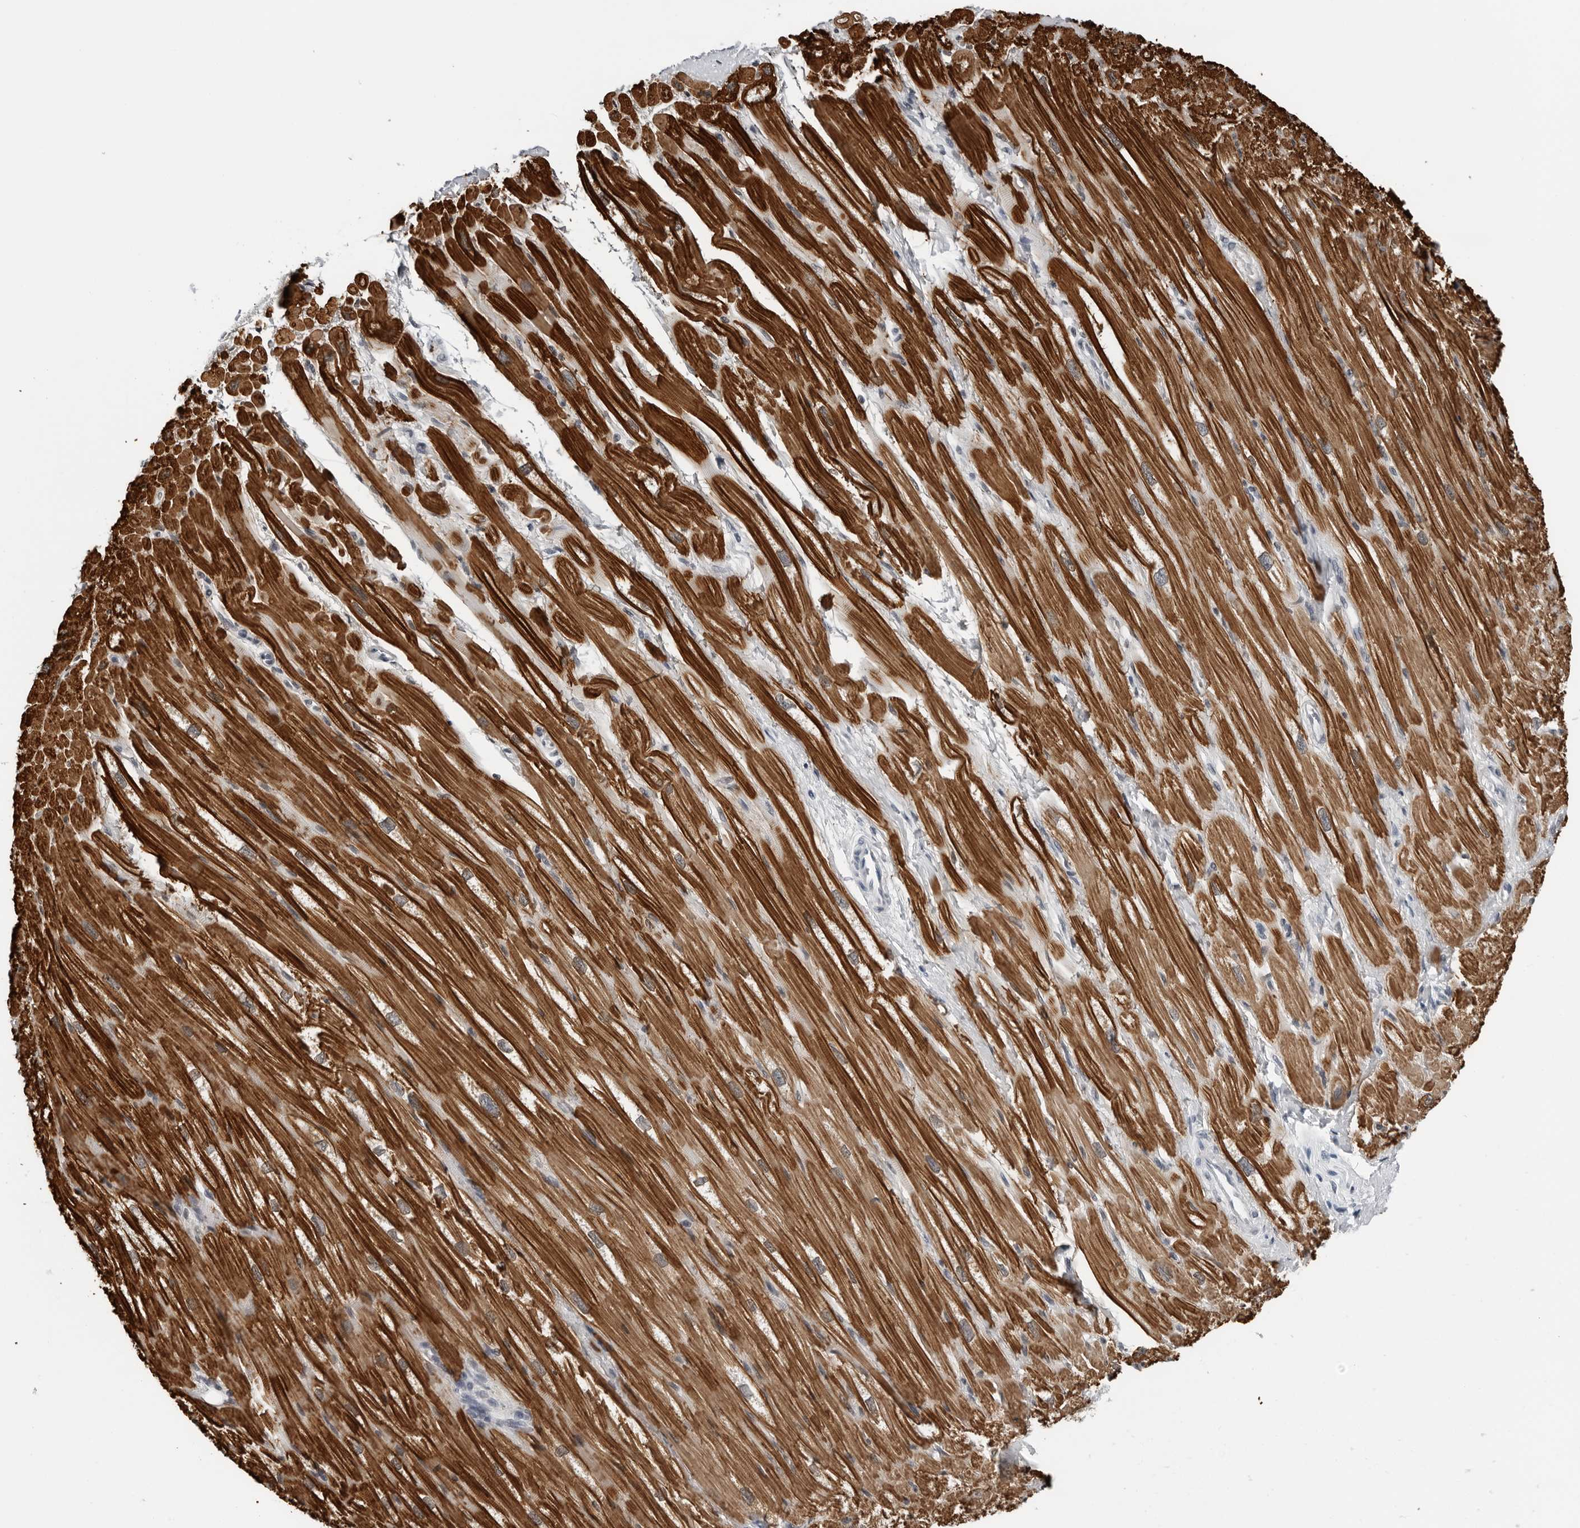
{"staining": {"intensity": "strong", "quantity": ">75%", "location": "cytoplasmic/membranous"}, "tissue": "heart muscle", "cell_type": "Cardiomyocytes", "image_type": "normal", "snomed": [{"axis": "morphology", "description": "Normal tissue, NOS"}, {"axis": "topography", "description": "Heart"}], "caption": "Cardiomyocytes exhibit high levels of strong cytoplasmic/membranous staining in about >75% of cells in benign heart muscle. Immunohistochemistry (ihc) stains the protein of interest in brown and the nuclei are stained blue.", "gene": "PPP1R42", "patient": {"sex": "male", "age": 50}}